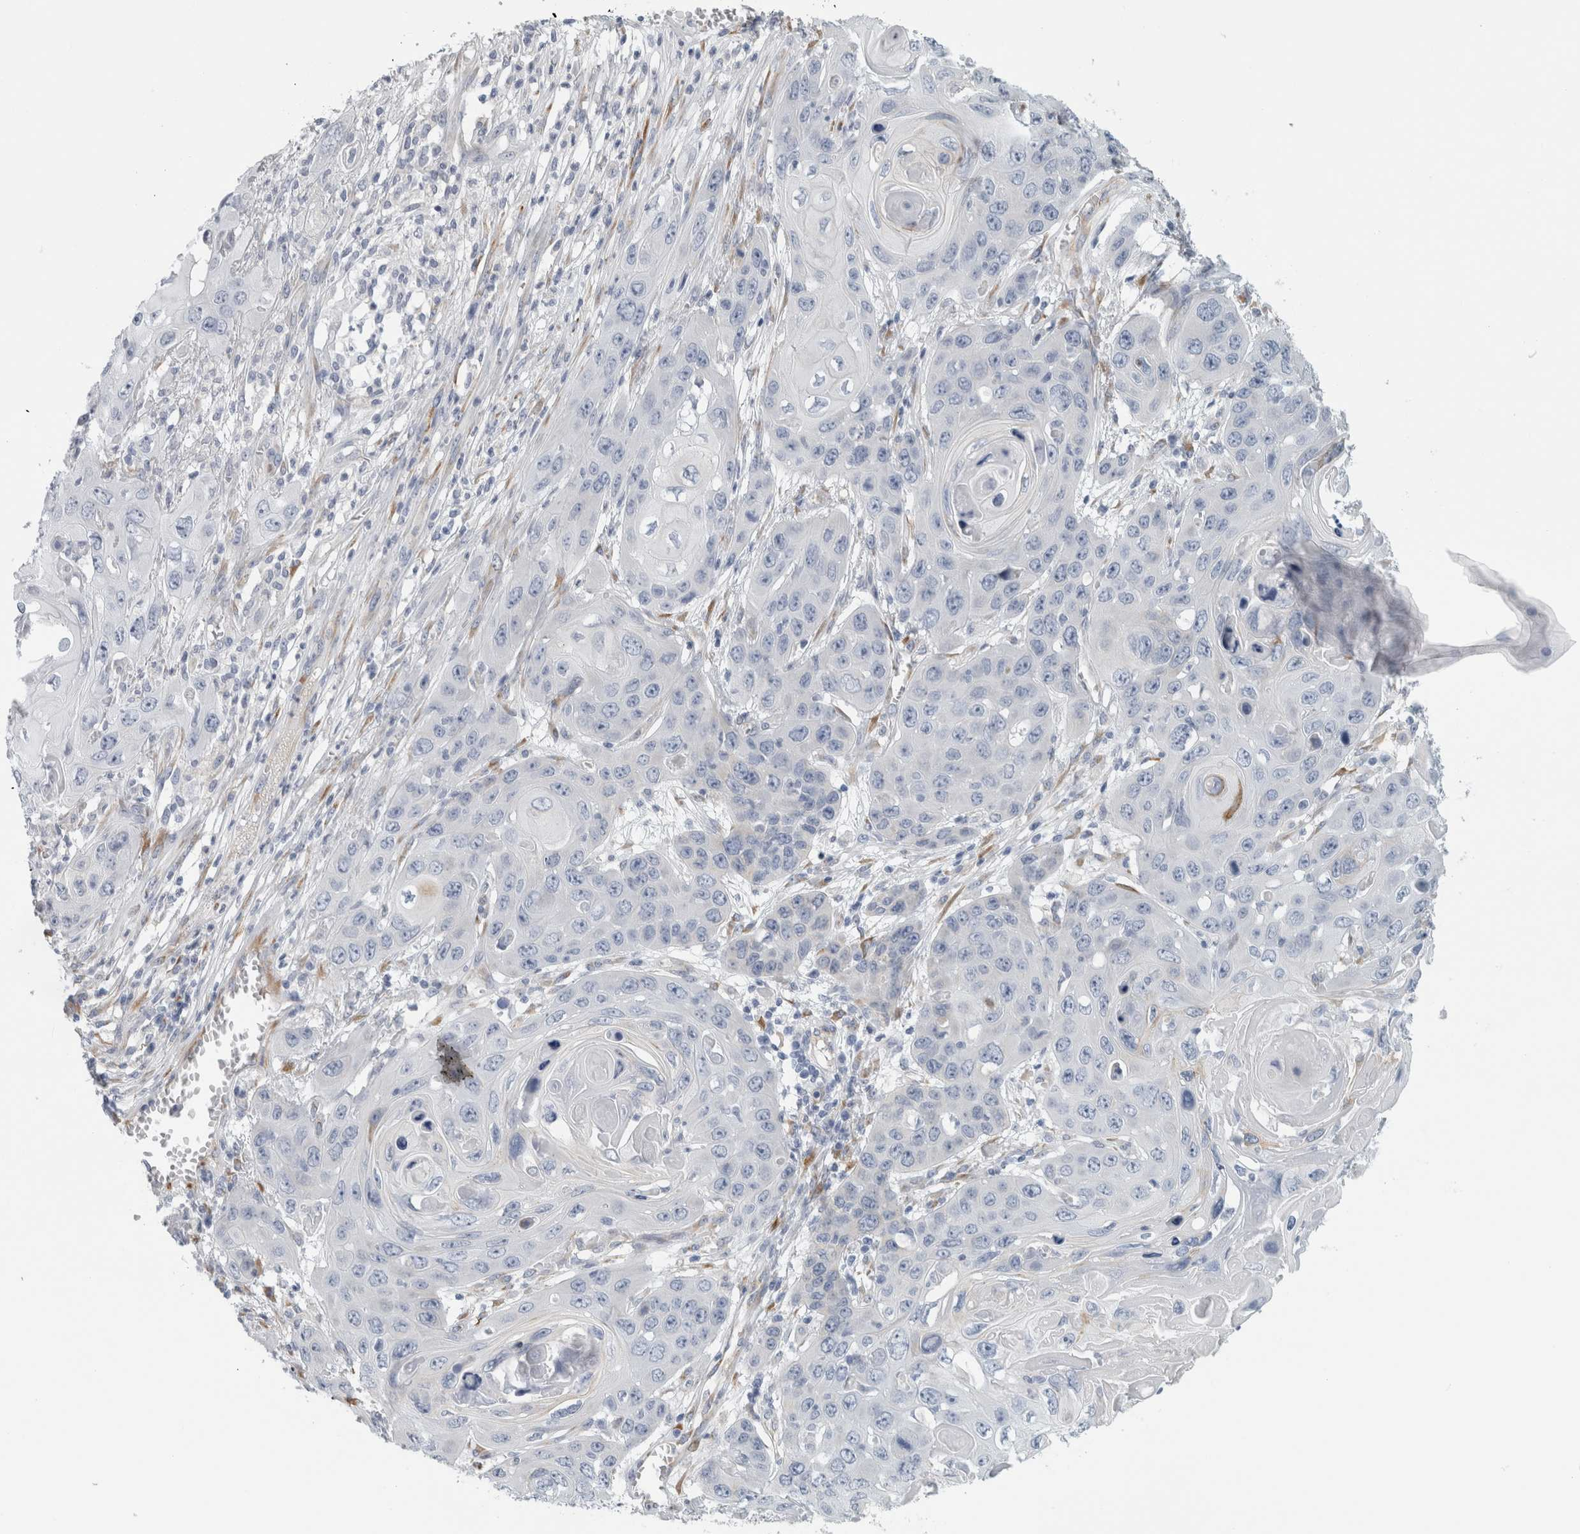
{"staining": {"intensity": "negative", "quantity": "none", "location": "none"}, "tissue": "skin cancer", "cell_type": "Tumor cells", "image_type": "cancer", "snomed": [{"axis": "morphology", "description": "Squamous cell carcinoma, NOS"}, {"axis": "topography", "description": "Skin"}], "caption": "Skin cancer (squamous cell carcinoma) was stained to show a protein in brown. There is no significant staining in tumor cells.", "gene": "B3GNT3", "patient": {"sex": "male", "age": 55}}